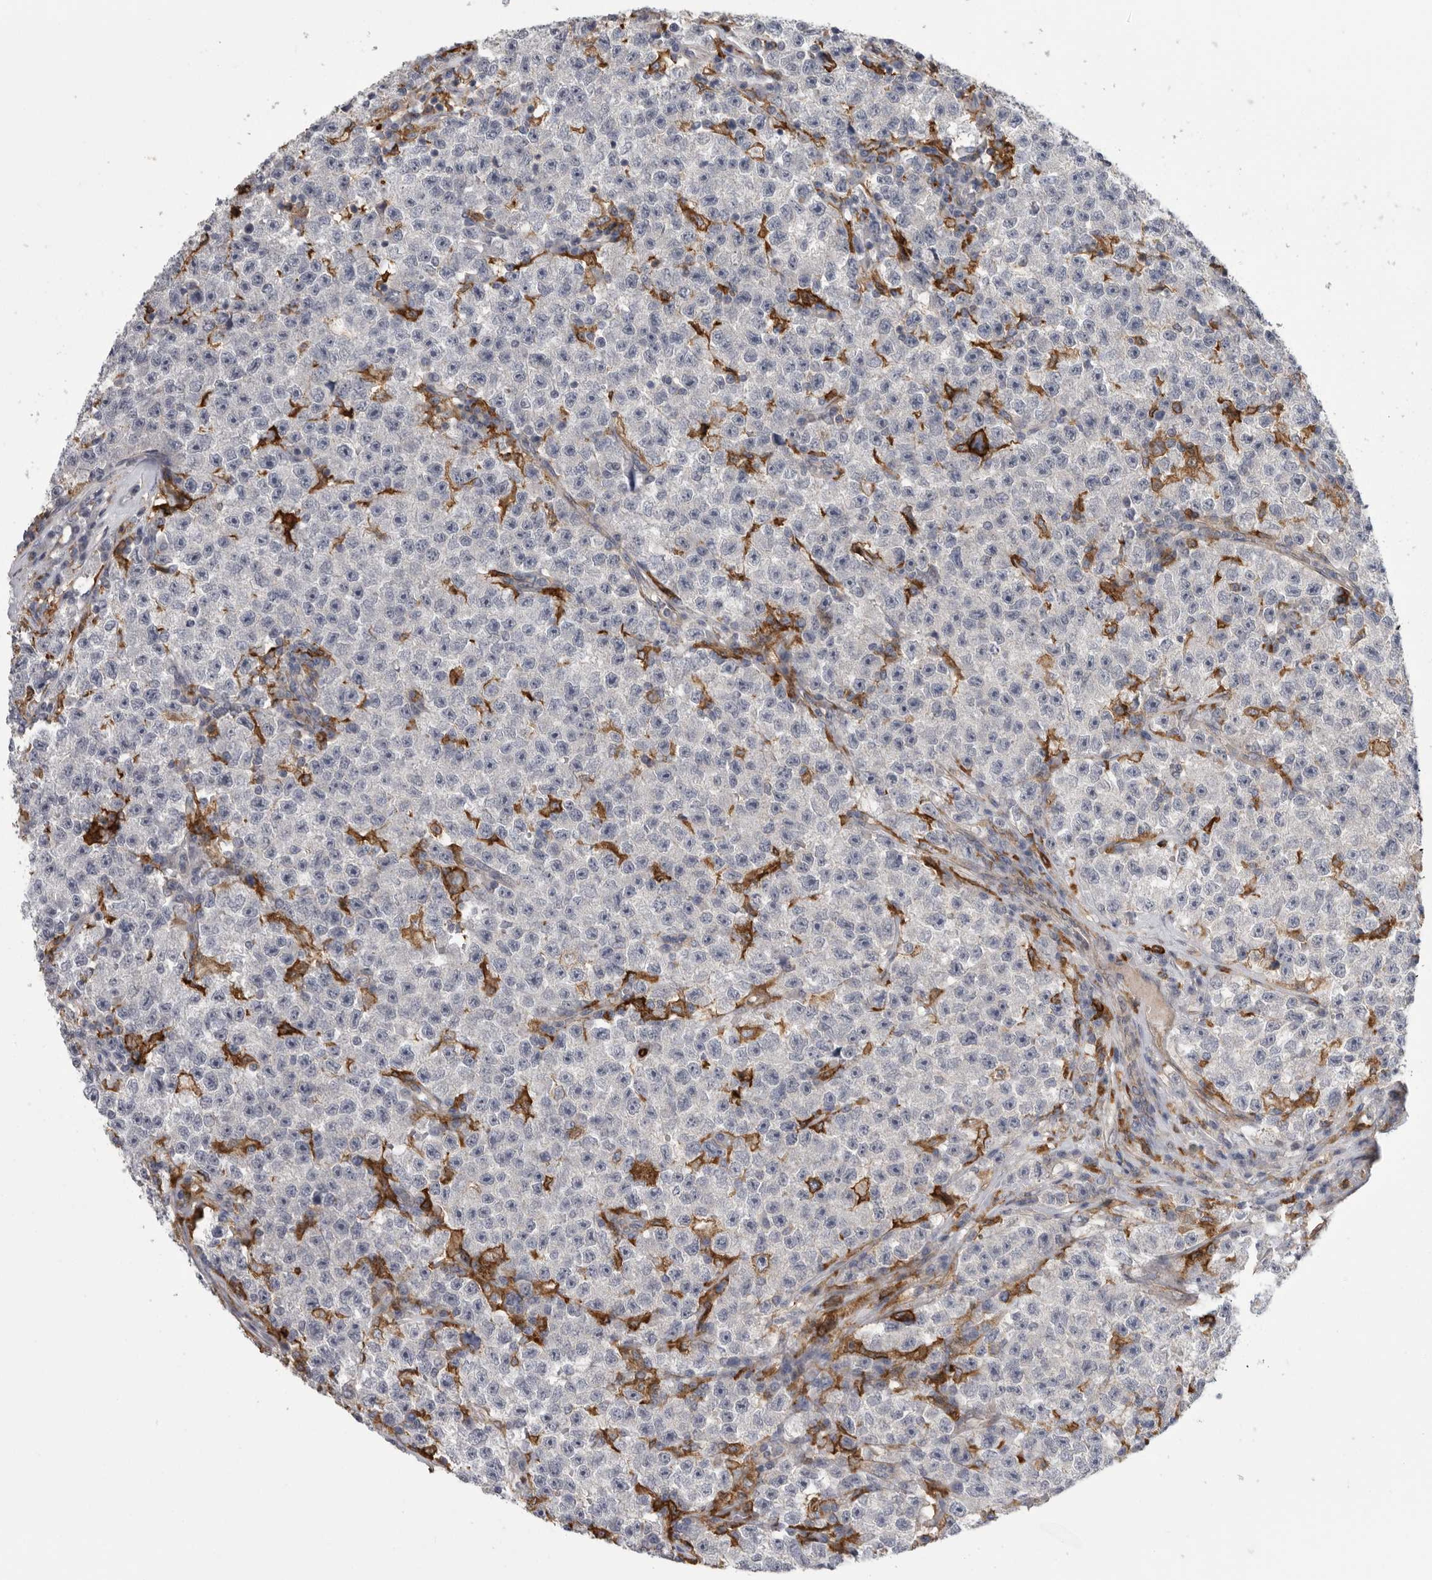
{"staining": {"intensity": "negative", "quantity": "none", "location": "none"}, "tissue": "testis cancer", "cell_type": "Tumor cells", "image_type": "cancer", "snomed": [{"axis": "morphology", "description": "Seminoma, NOS"}, {"axis": "topography", "description": "Testis"}], "caption": "Tumor cells show no significant expression in testis cancer (seminoma).", "gene": "SIGLEC10", "patient": {"sex": "male", "age": 22}}